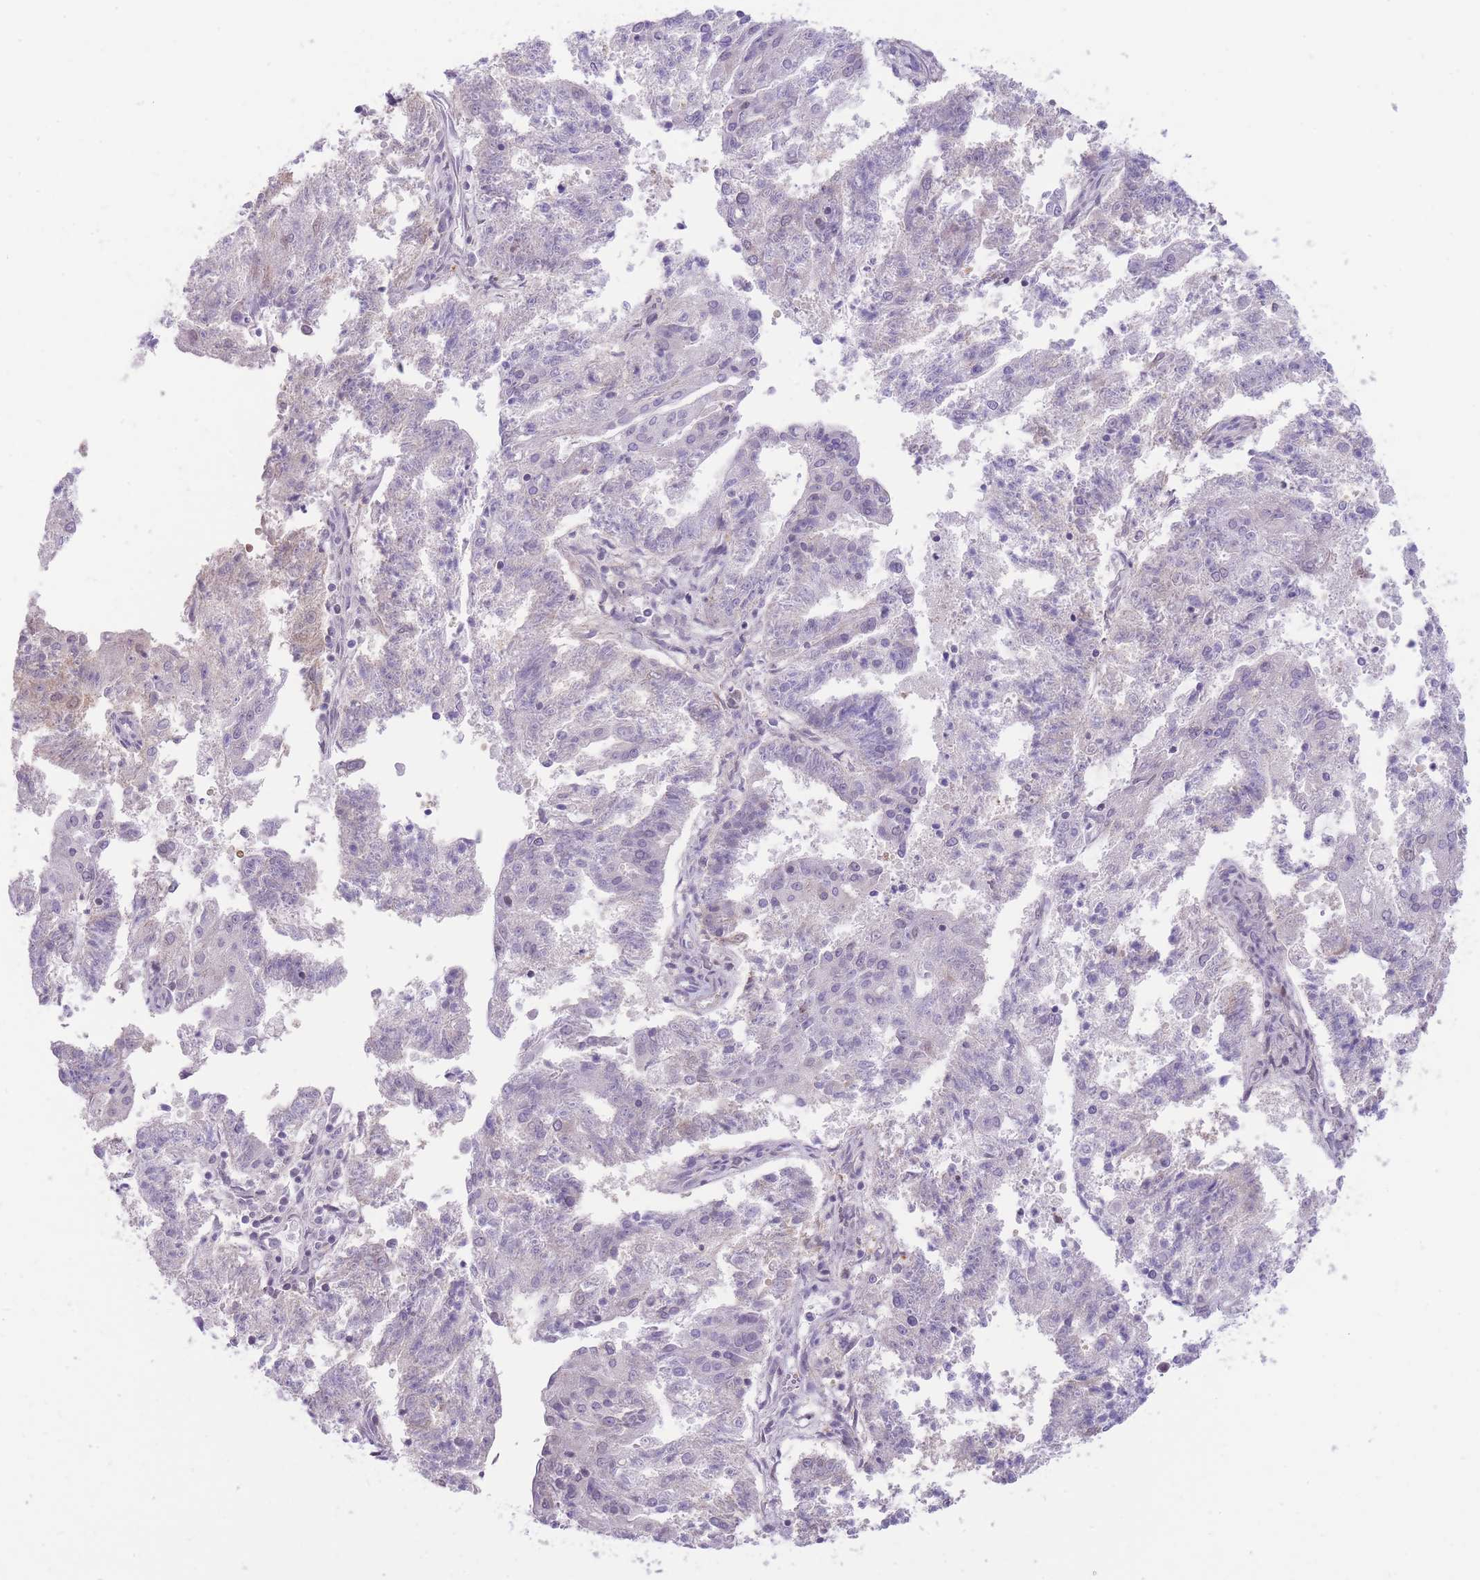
{"staining": {"intensity": "weak", "quantity": "<25%", "location": "cytoplasmic/membranous"}, "tissue": "endometrial cancer", "cell_type": "Tumor cells", "image_type": "cancer", "snomed": [{"axis": "morphology", "description": "Adenocarcinoma, NOS"}, {"axis": "topography", "description": "Endometrium"}], "caption": "Photomicrograph shows no significant protein positivity in tumor cells of adenocarcinoma (endometrial). The staining is performed using DAB brown chromogen with nuclei counter-stained in using hematoxylin.", "gene": "OR11H12", "patient": {"sex": "female", "age": 82}}